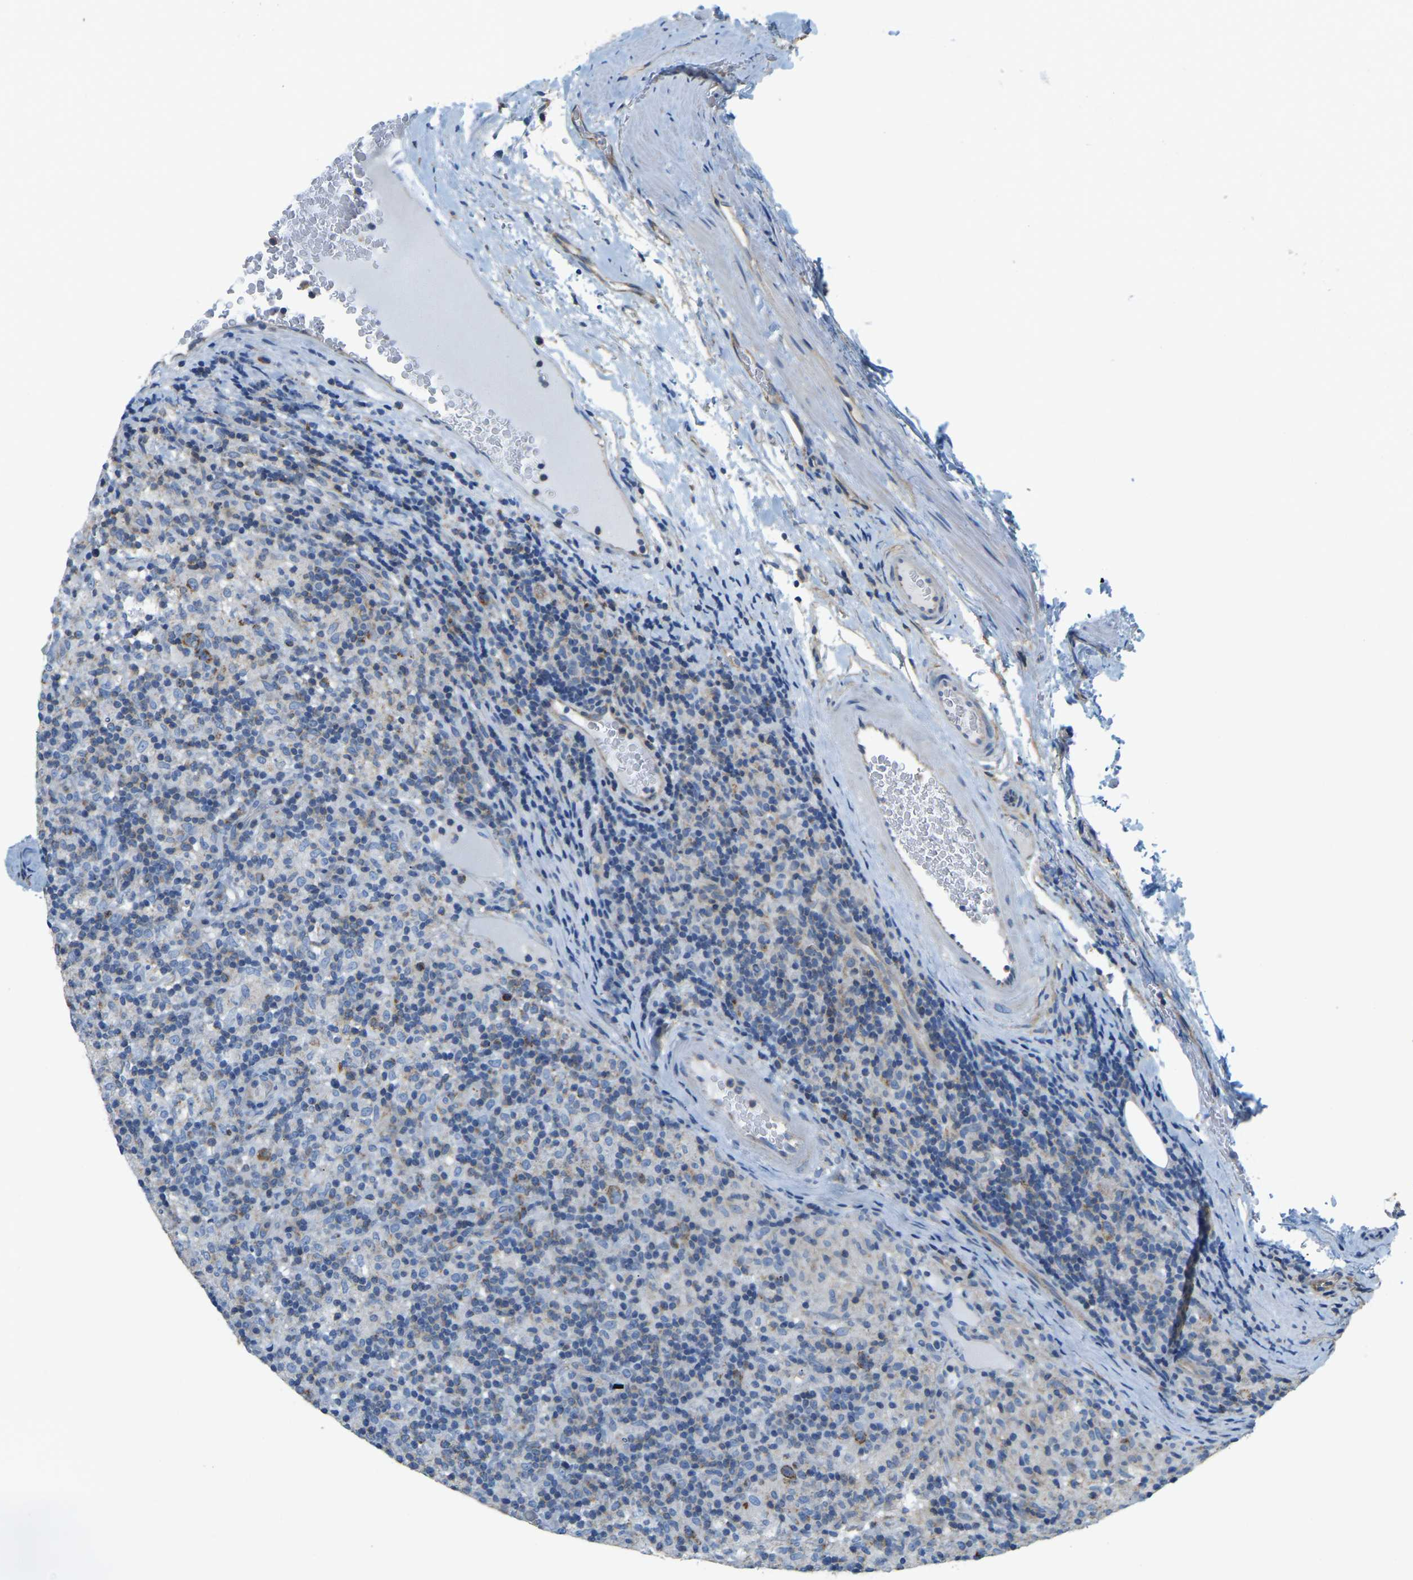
{"staining": {"intensity": "moderate", "quantity": ">75%", "location": "cytoplasmic/membranous"}, "tissue": "lymphoma", "cell_type": "Tumor cells", "image_type": "cancer", "snomed": [{"axis": "morphology", "description": "Hodgkin's disease, NOS"}, {"axis": "topography", "description": "Lymph node"}], "caption": "Immunohistochemical staining of Hodgkin's disease displays moderate cytoplasmic/membranous protein positivity in approximately >75% of tumor cells.", "gene": "AHNAK", "patient": {"sex": "male", "age": 70}}